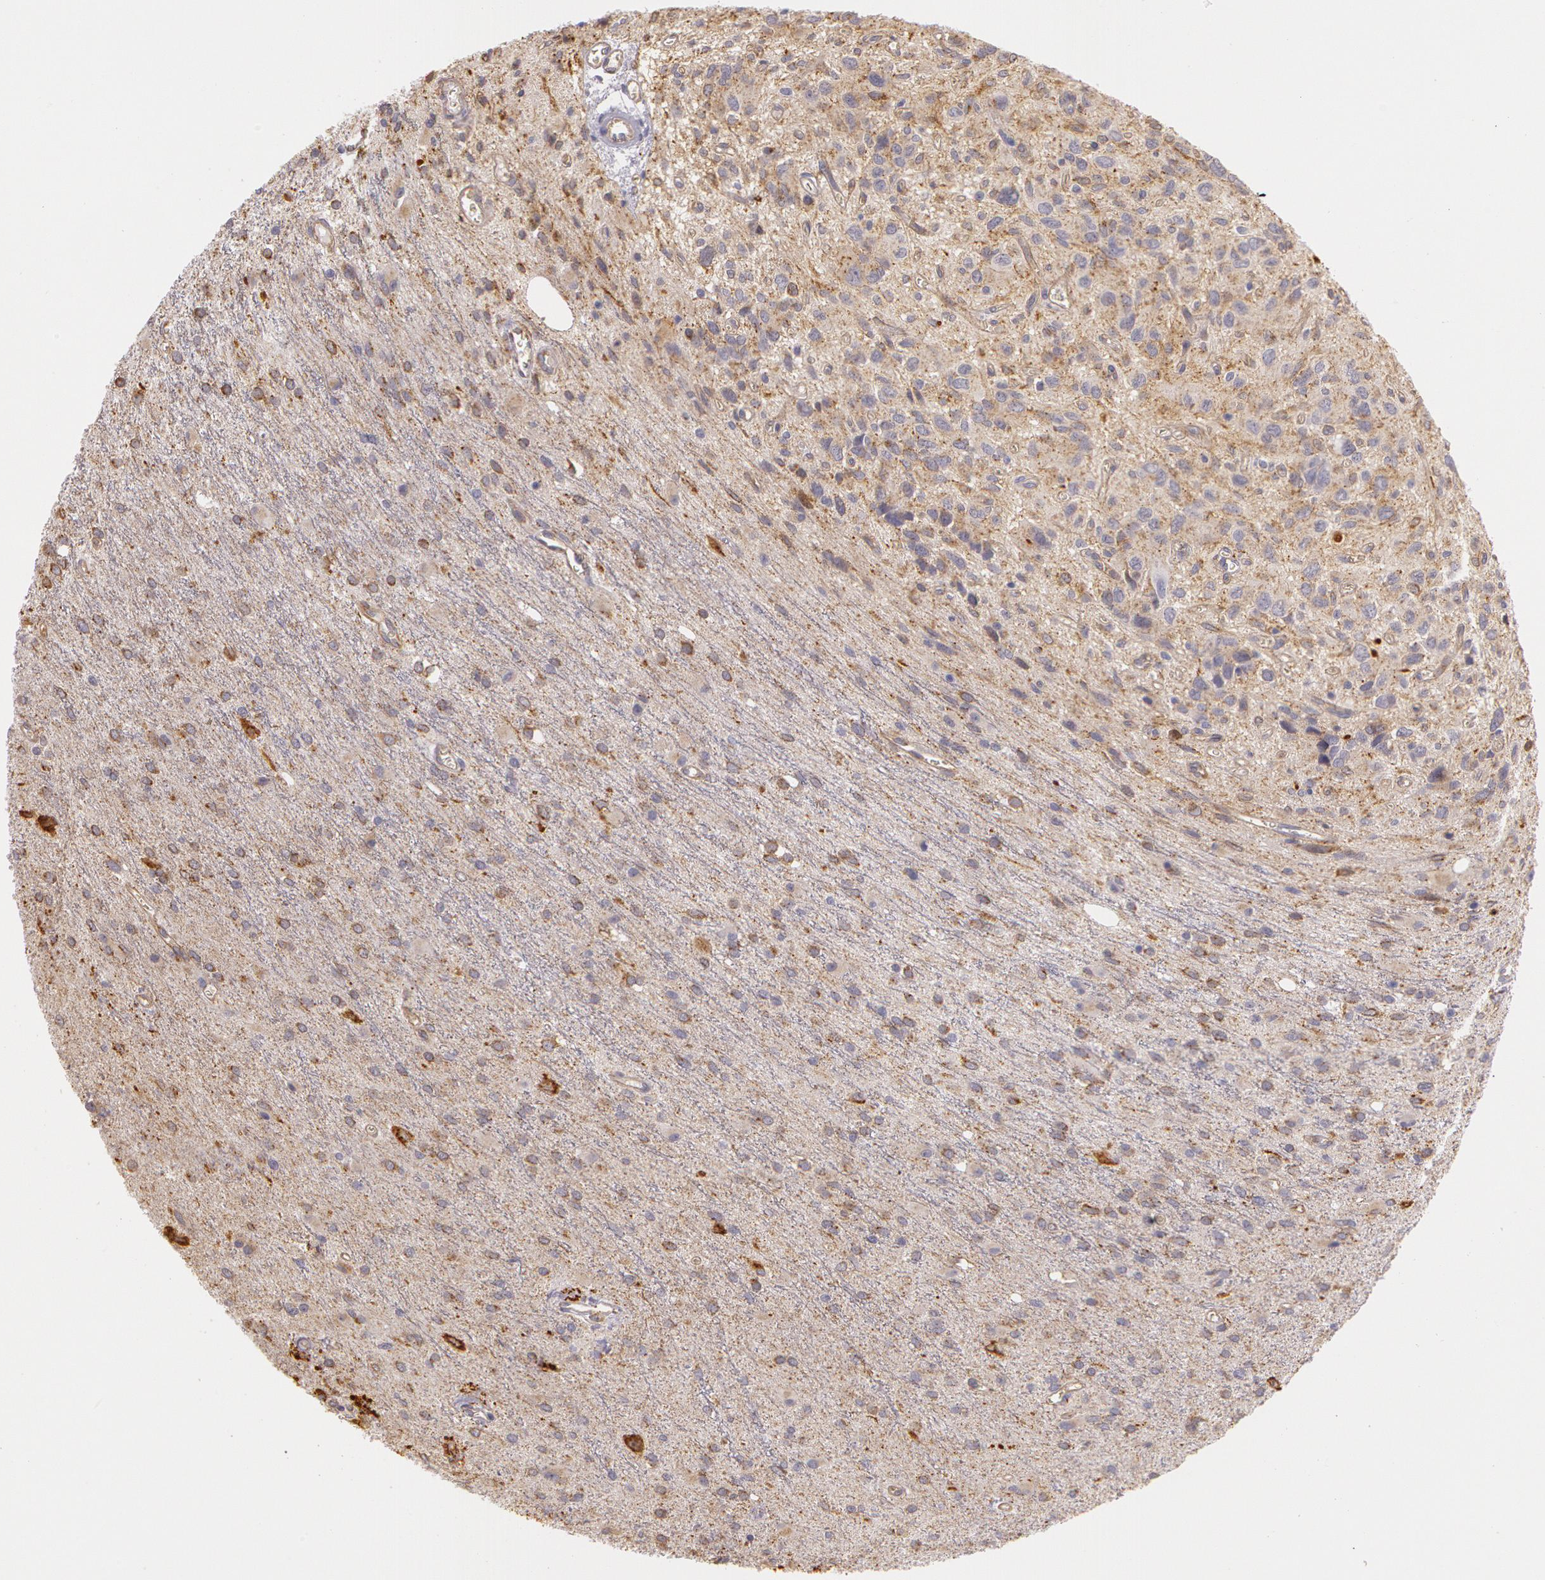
{"staining": {"intensity": "moderate", "quantity": "25%-75%", "location": "cytoplasmic/membranous"}, "tissue": "glioma", "cell_type": "Tumor cells", "image_type": "cancer", "snomed": [{"axis": "morphology", "description": "Glioma, malignant, Low grade"}, {"axis": "topography", "description": "Brain"}], "caption": "Protein expression analysis of human malignant glioma (low-grade) reveals moderate cytoplasmic/membranous staining in approximately 25%-75% of tumor cells.", "gene": "APP", "patient": {"sex": "female", "age": 15}}